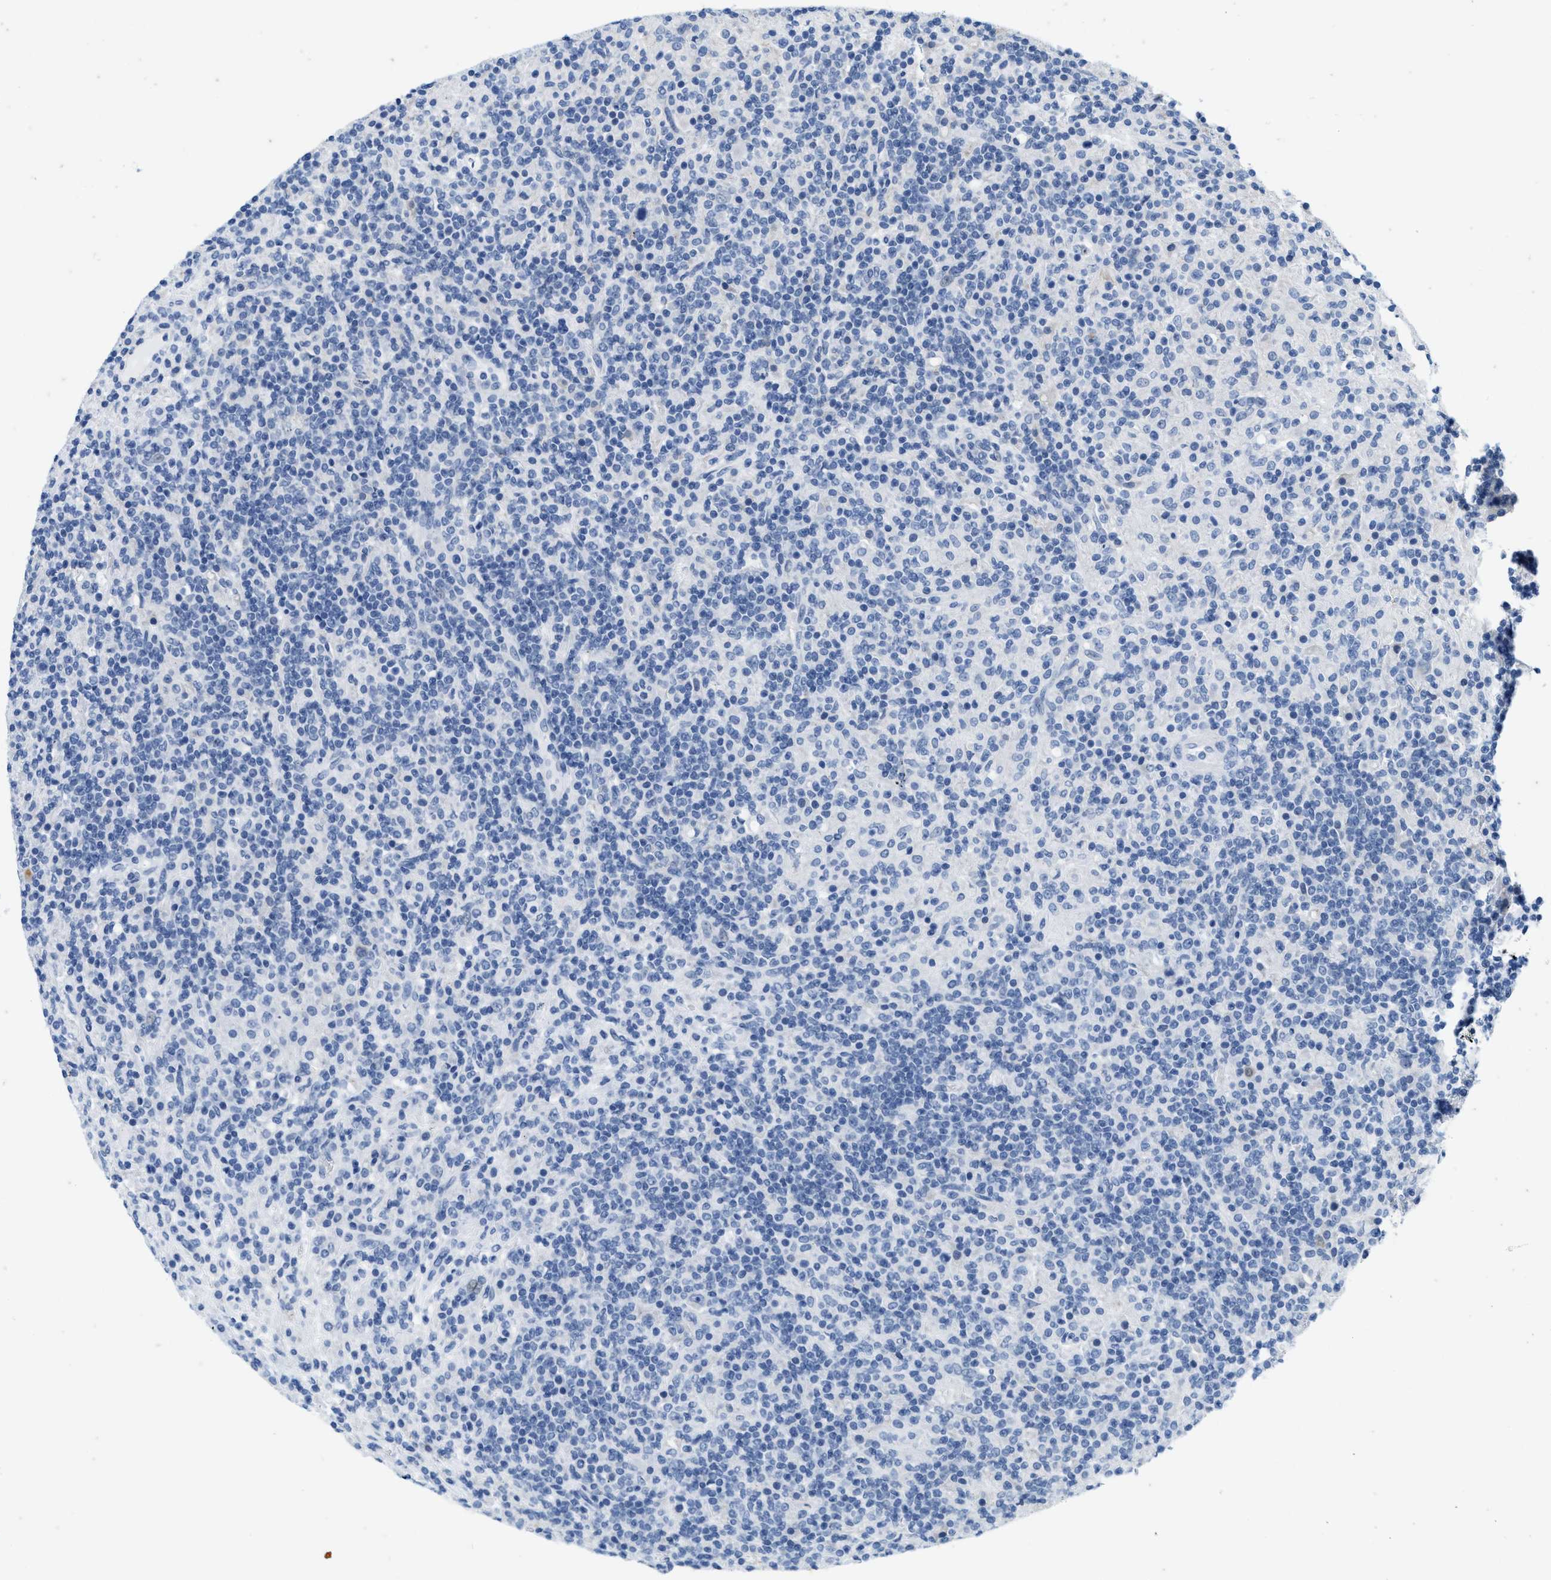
{"staining": {"intensity": "negative", "quantity": "none", "location": "none"}, "tissue": "lymphoma", "cell_type": "Tumor cells", "image_type": "cancer", "snomed": [{"axis": "morphology", "description": "Hodgkin's disease, NOS"}, {"axis": "topography", "description": "Lymph node"}], "caption": "IHC micrograph of neoplastic tissue: lymphoma stained with DAB (3,3'-diaminobenzidine) shows no significant protein expression in tumor cells.", "gene": "ABCB11", "patient": {"sex": "male", "age": 70}}